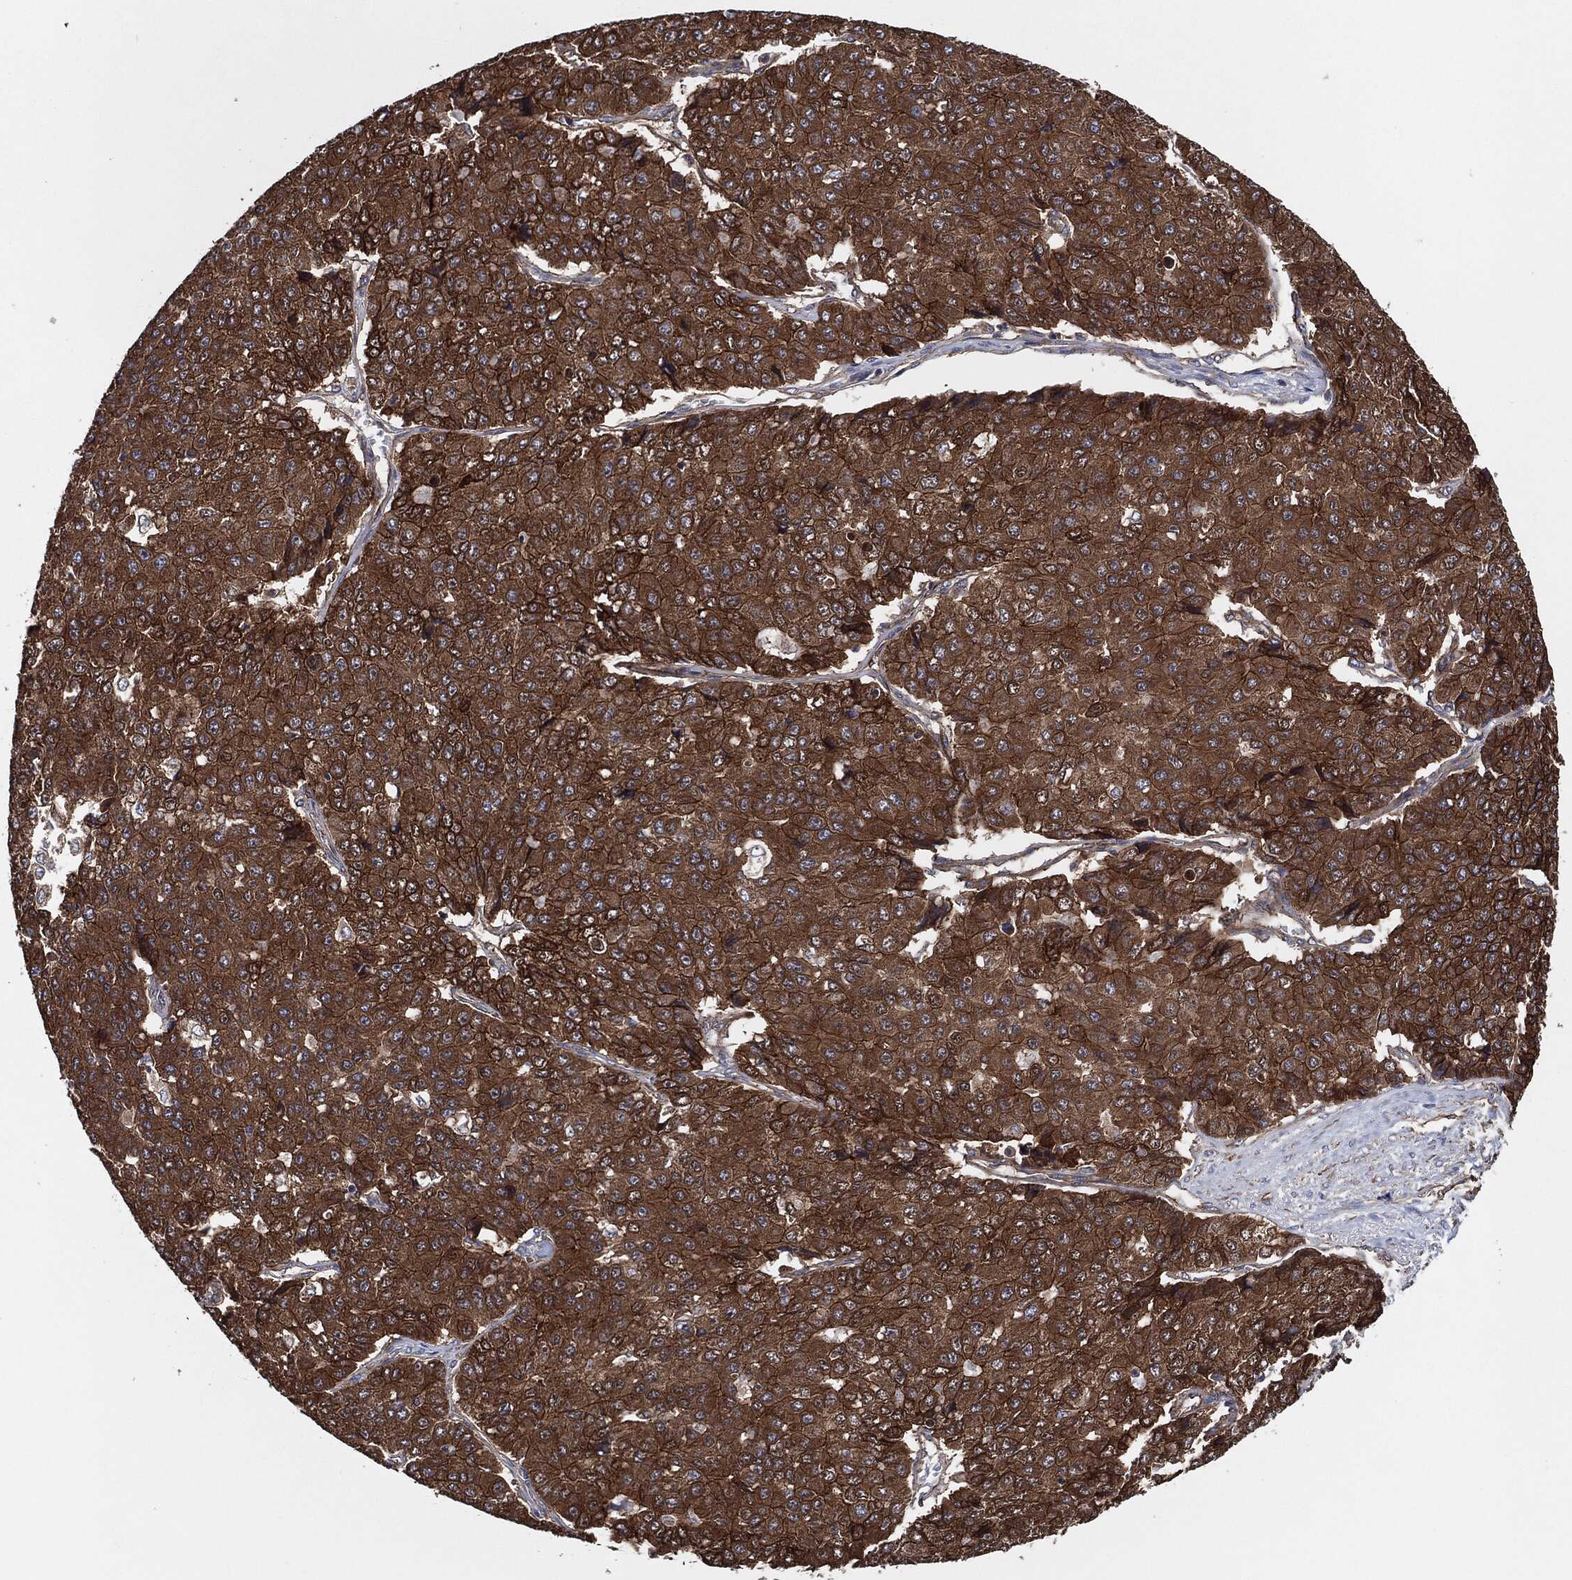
{"staining": {"intensity": "strong", "quantity": ">75%", "location": "cytoplasmic/membranous"}, "tissue": "pancreatic cancer", "cell_type": "Tumor cells", "image_type": "cancer", "snomed": [{"axis": "morphology", "description": "Normal tissue, NOS"}, {"axis": "morphology", "description": "Adenocarcinoma, NOS"}, {"axis": "topography", "description": "Pancreas"}, {"axis": "topography", "description": "Duodenum"}], "caption": "The histopathology image exhibits immunohistochemical staining of adenocarcinoma (pancreatic). There is strong cytoplasmic/membranous positivity is seen in about >75% of tumor cells.", "gene": "CTNNA1", "patient": {"sex": "male", "age": 50}}